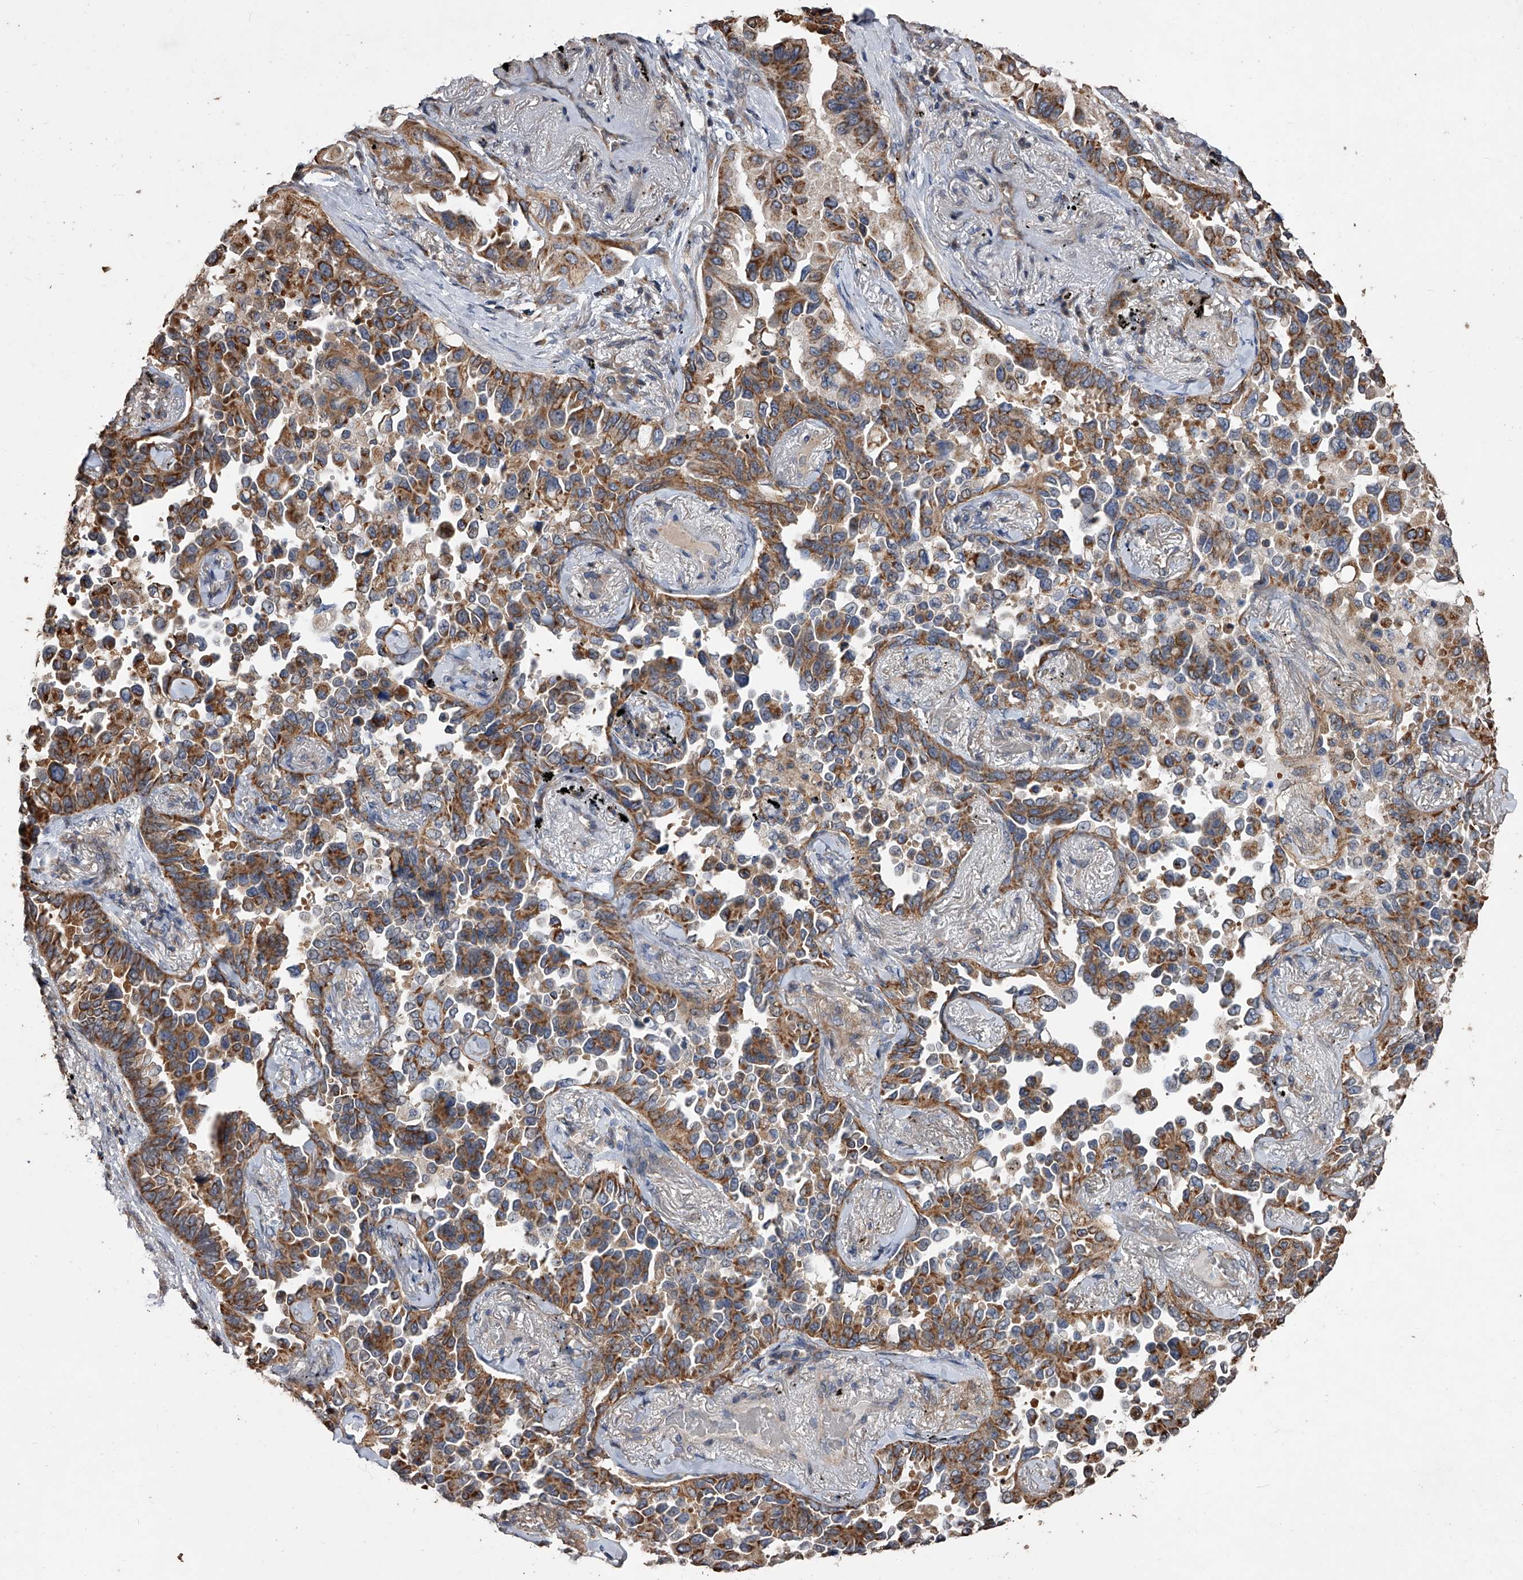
{"staining": {"intensity": "moderate", "quantity": ">75%", "location": "cytoplasmic/membranous"}, "tissue": "lung cancer", "cell_type": "Tumor cells", "image_type": "cancer", "snomed": [{"axis": "morphology", "description": "Adenocarcinoma, NOS"}, {"axis": "topography", "description": "Lung"}], "caption": "IHC of lung adenocarcinoma exhibits medium levels of moderate cytoplasmic/membranous staining in about >75% of tumor cells.", "gene": "LTV1", "patient": {"sex": "female", "age": 67}}